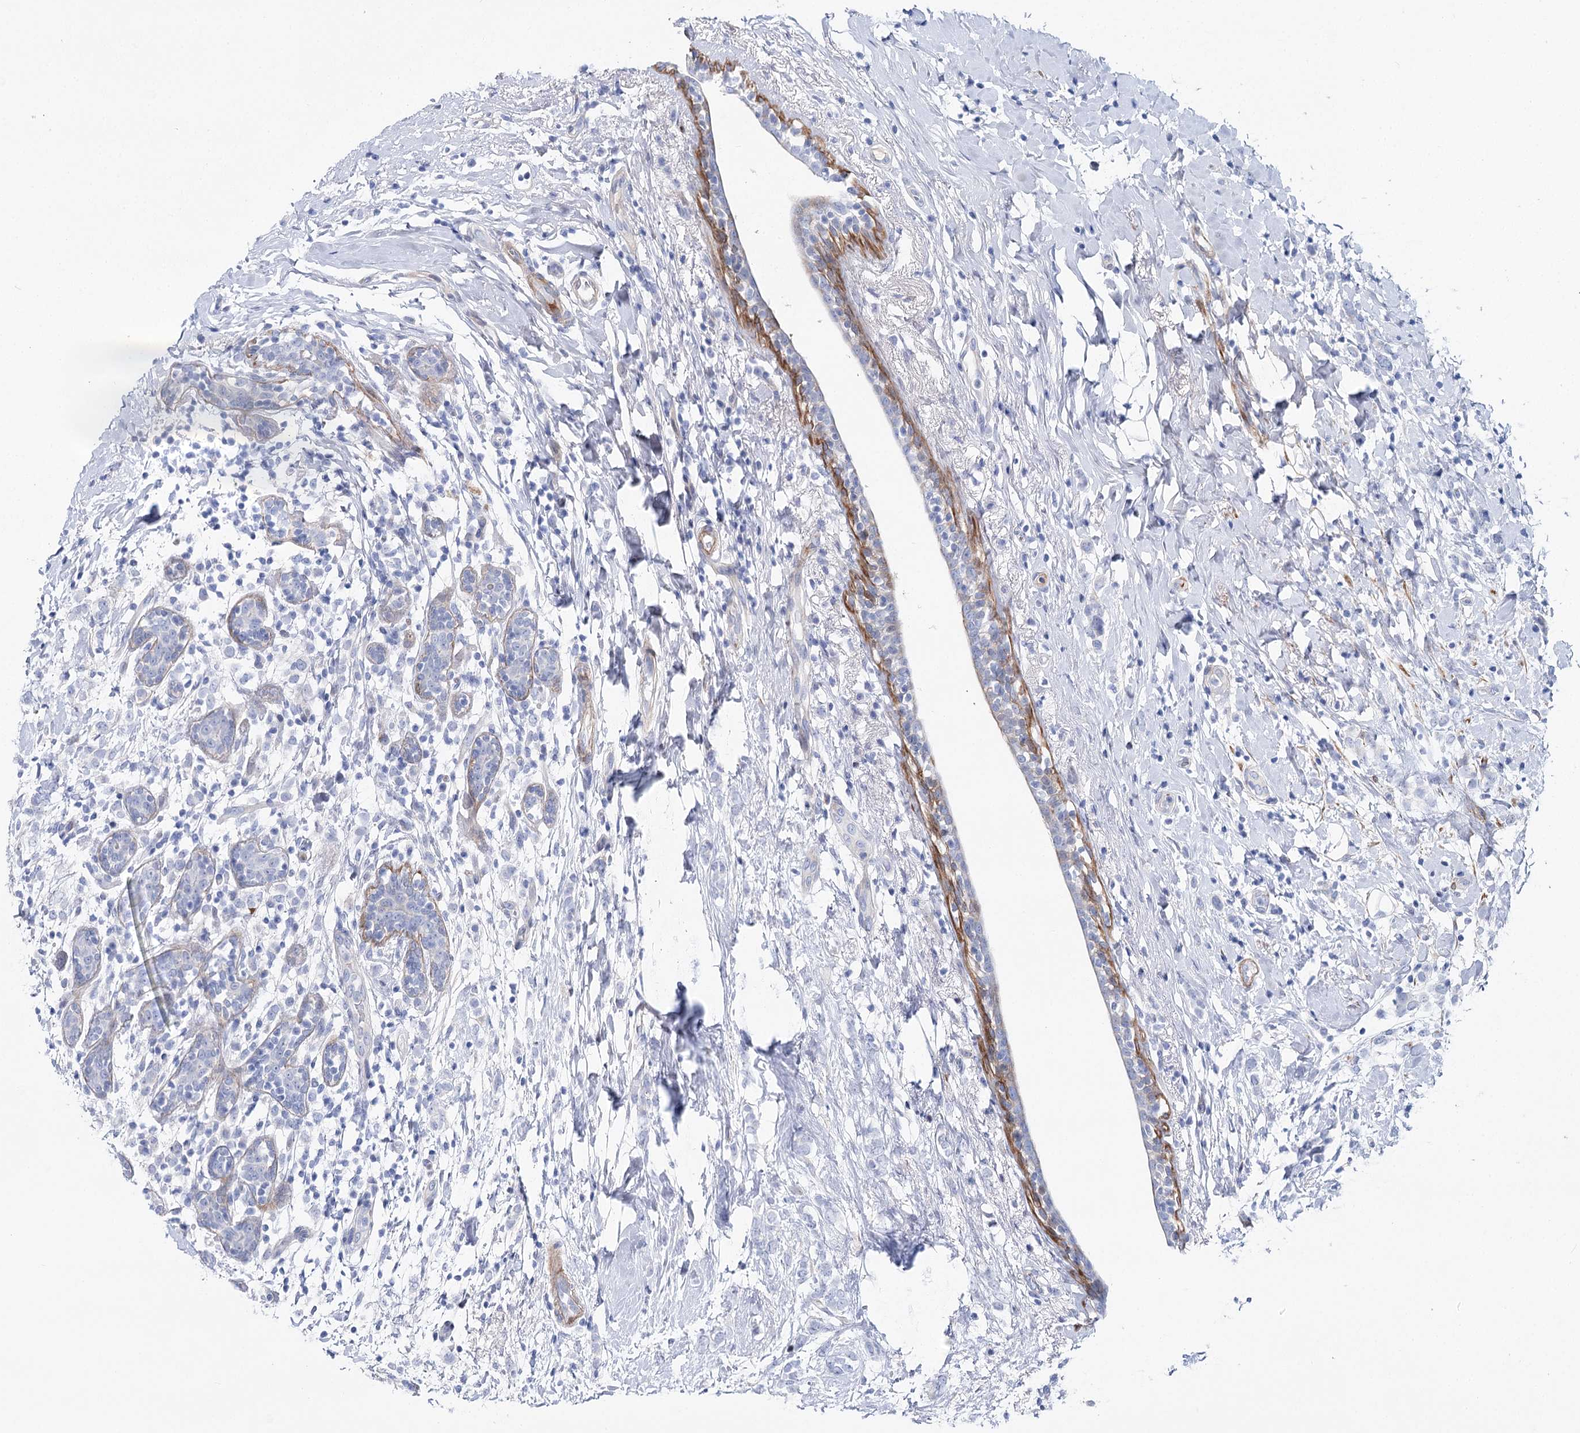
{"staining": {"intensity": "negative", "quantity": "none", "location": "none"}, "tissue": "breast cancer", "cell_type": "Tumor cells", "image_type": "cancer", "snomed": [{"axis": "morphology", "description": "Normal tissue, NOS"}, {"axis": "morphology", "description": "Lobular carcinoma"}, {"axis": "topography", "description": "Breast"}], "caption": "Lobular carcinoma (breast) was stained to show a protein in brown. There is no significant positivity in tumor cells.", "gene": "ANKRD23", "patient": {"sex": "female", "age": 47}}